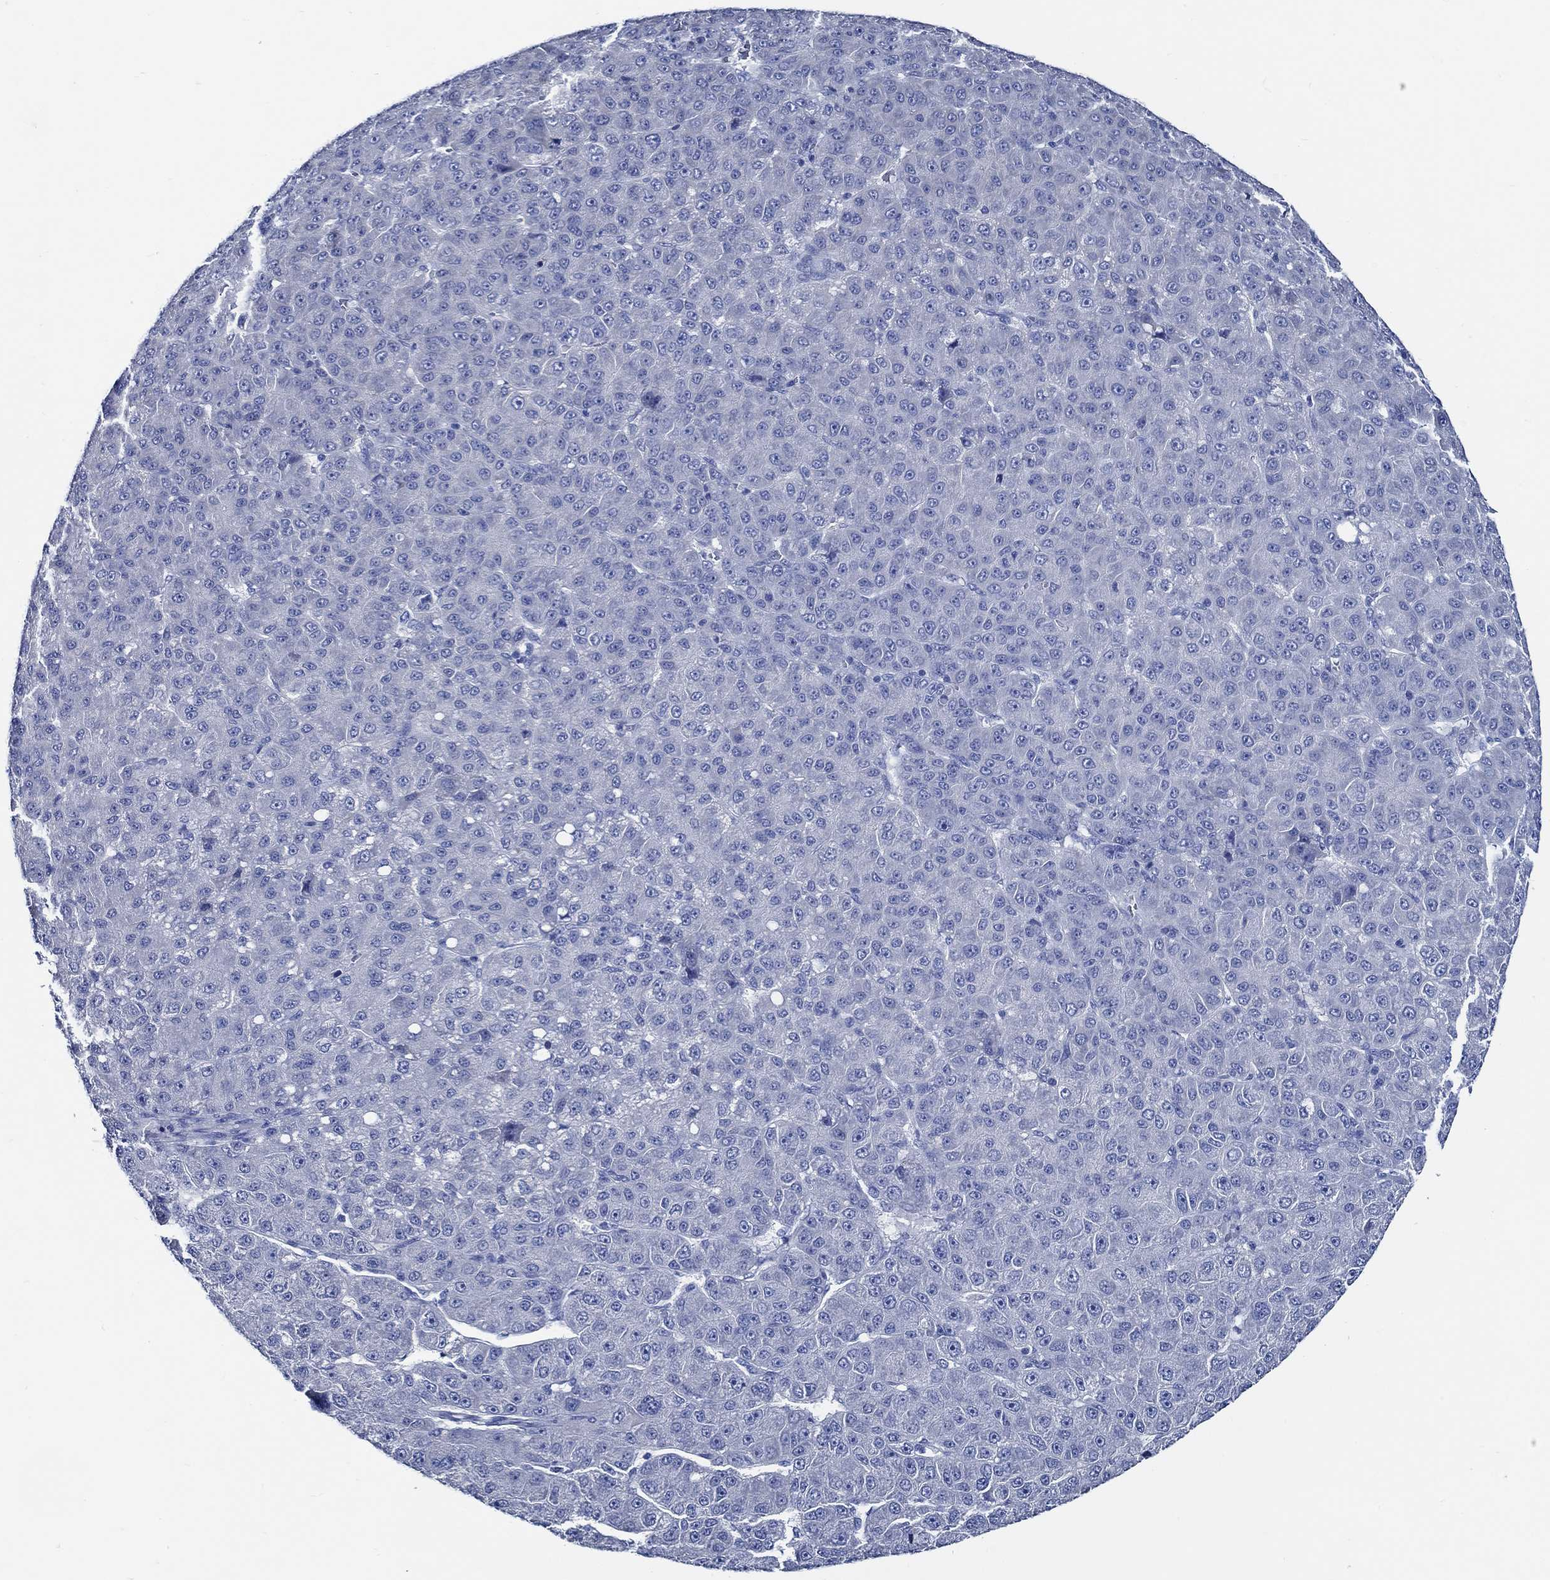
{"staining": {"intensity": "negative", "quantity": "none", "location": "none"}, "tissue": "liver cancer", "cell_type": "Tumor cells", "image_type": "cancer", "snomed": [{"axis": "morphology", "description": "Carcinoma, Hepatocellular, NOS"}, {"axis": "topography", "description": "Liver"}], "caption": "Micrograph shows no significant protein positivity in tumor cells of hepatocellular carcinoma (liver).", "gene": "WDR62", "patient": {"sex": "male", "age": 67}}